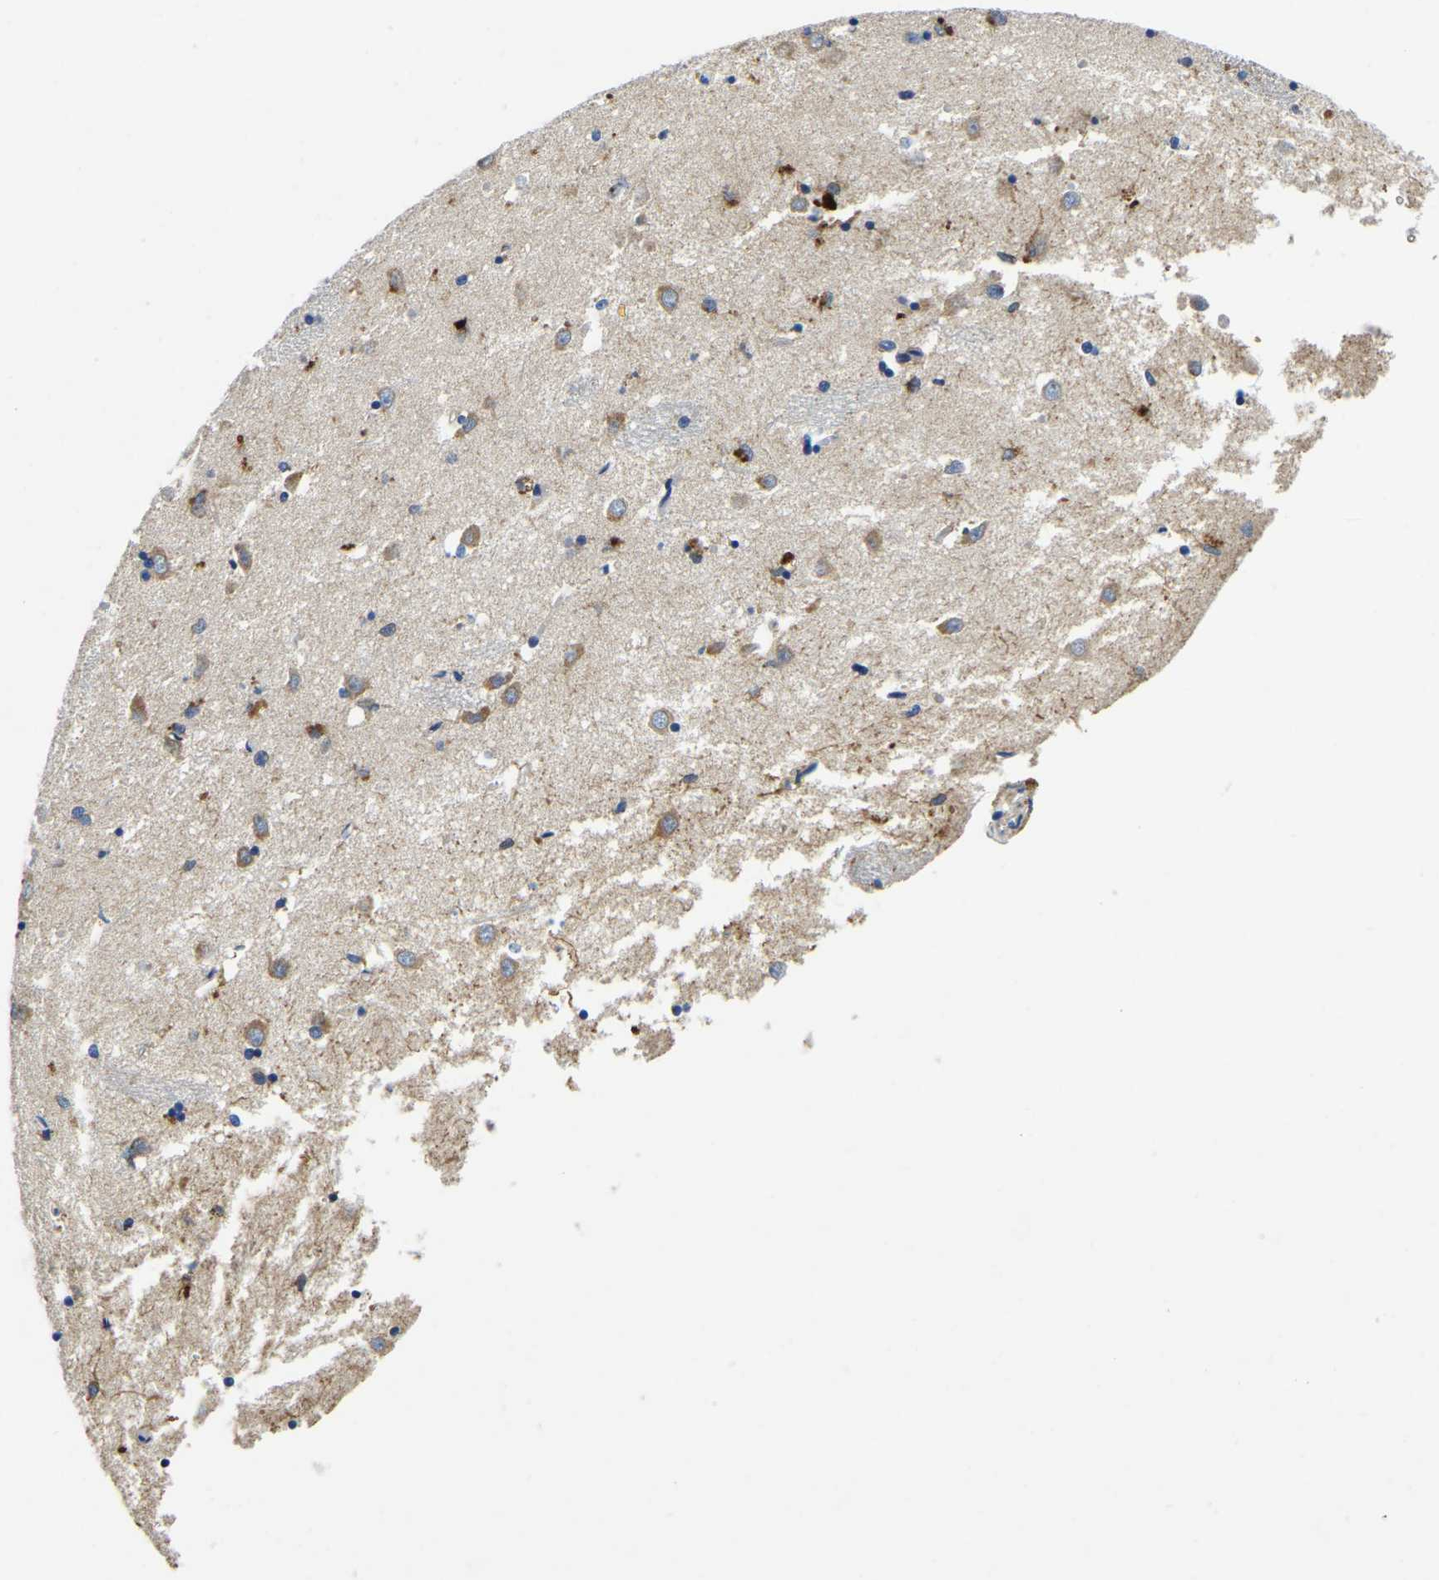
{"staining": {"intensity": "moderate", "quantity": "<25%", "location": "cytoplasmic/membranous"}, "tissue": "caudate", "cell_type": "Glial cells", "image_type": "normal", "snomed": [{"axis": "morphology", "description": "Normal tissue, NOS"}, {"axis": "topography", "description": "Lateral ventricle wall"}], "caption": "A histopathology image of human caudate stained for a protein demonstrates moderate cytoplasmic/membranous brown staining in glial cells. The staining was performed using DAB (3,3'-diaminobenzidine) to visualize the protein expression in brown, while the nuclei were stained in blue with hematoxylin (Magnification: 20x).", "gene": "STAT2", "patient": {"sex": "female", "age": 19}}